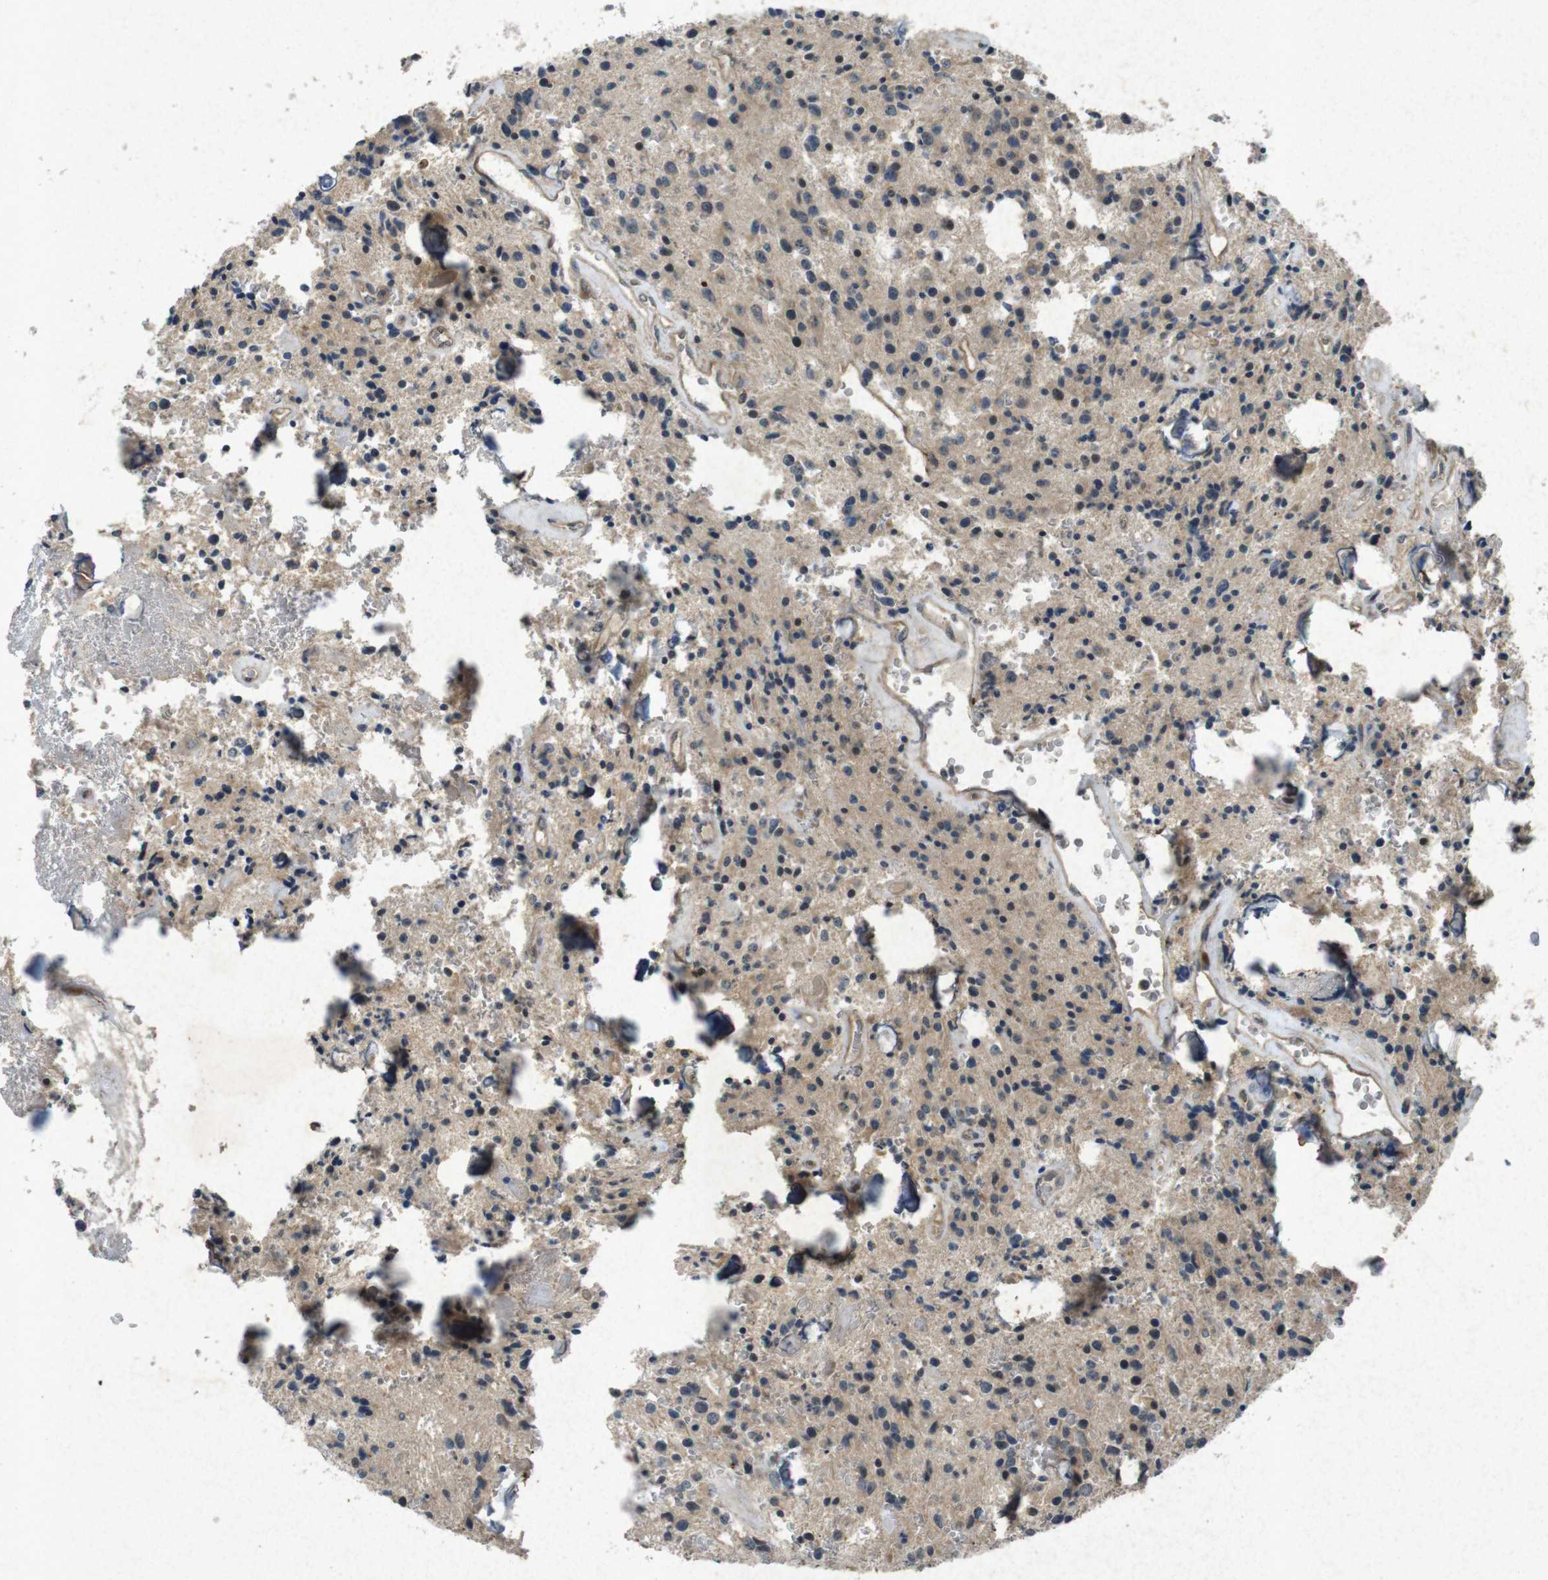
{"staining": {"intensity": "weak", "quantity": ">75%", "location": "cytoplasmic/membranous"}, "tissue": "glioma", "cell_type": "Tumor cells", "image_type": "cancer", "snomed": [{"axis": "morphology", "description": "Glioma, malignant, Low grade"}, {"axis": "topography", "description": "Brain"}], "caption": "Weak cytoplasmic/membranous staining for a protein is present in about >75% of tumor cells of glioma using immunohistochemistry (IHC).", "gene": "FLCN", "patient": {"sex": "male", "age": 58}}